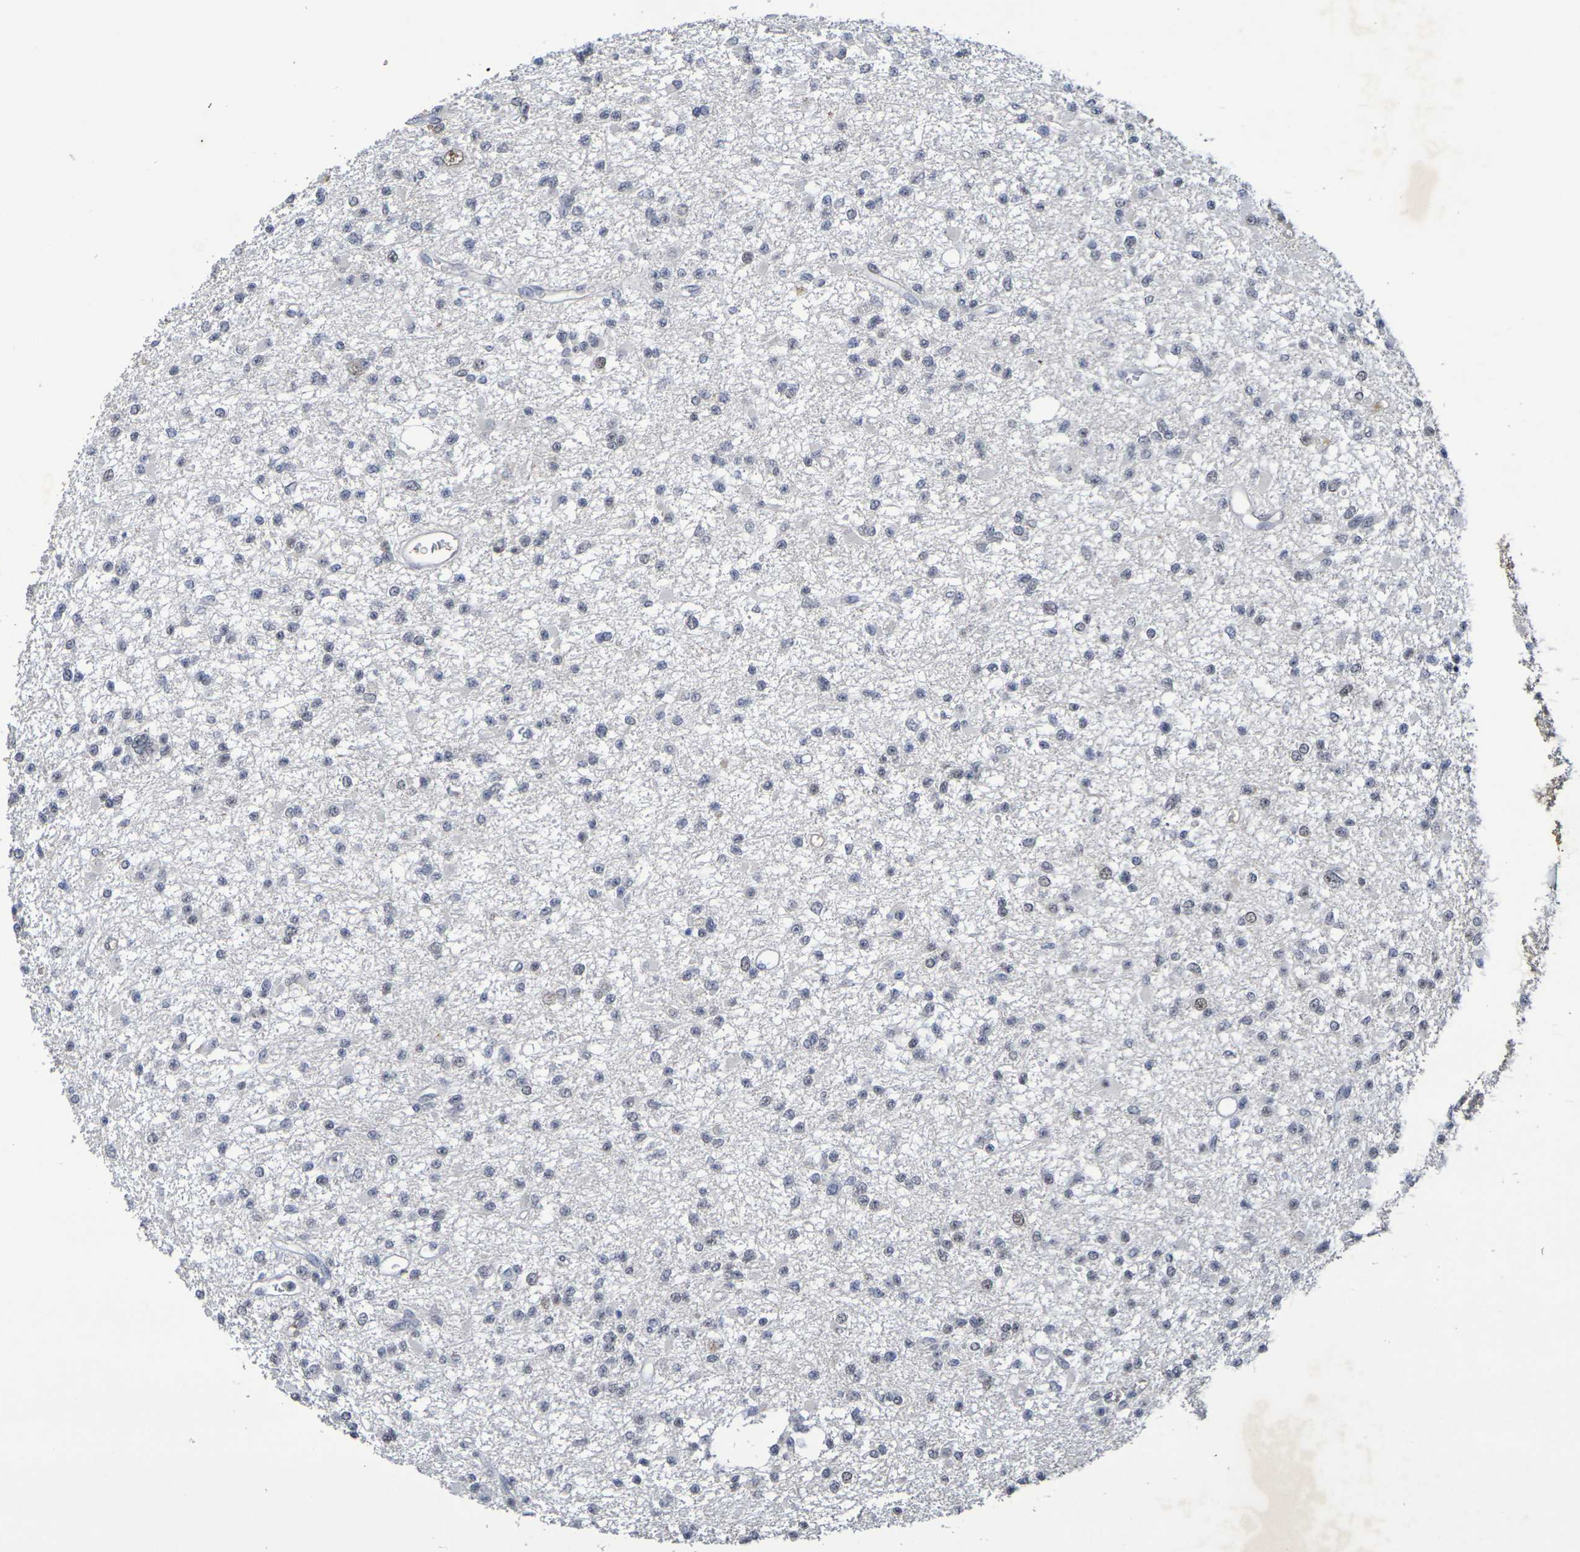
{"staining": {"intensity": "negative", "quantity": "none", "location": "none"}, "tissue": "glioma", "cell_type": "Tumor cells", "image_type": "cancer", "snomed": [{"axis": "morphology", "description": "Glioma, malignant, Low grade"}, {"axis": "topography", "description": "Brain"}], "caption": "The image reveals no staining of tumor cells in glioma. (Brightfield microscopy of DAB (3,3'-diaminobenzidine) IHC at high magnification).", "gene": "TERF2", "patient": {"sex": "female", "age": 22}}